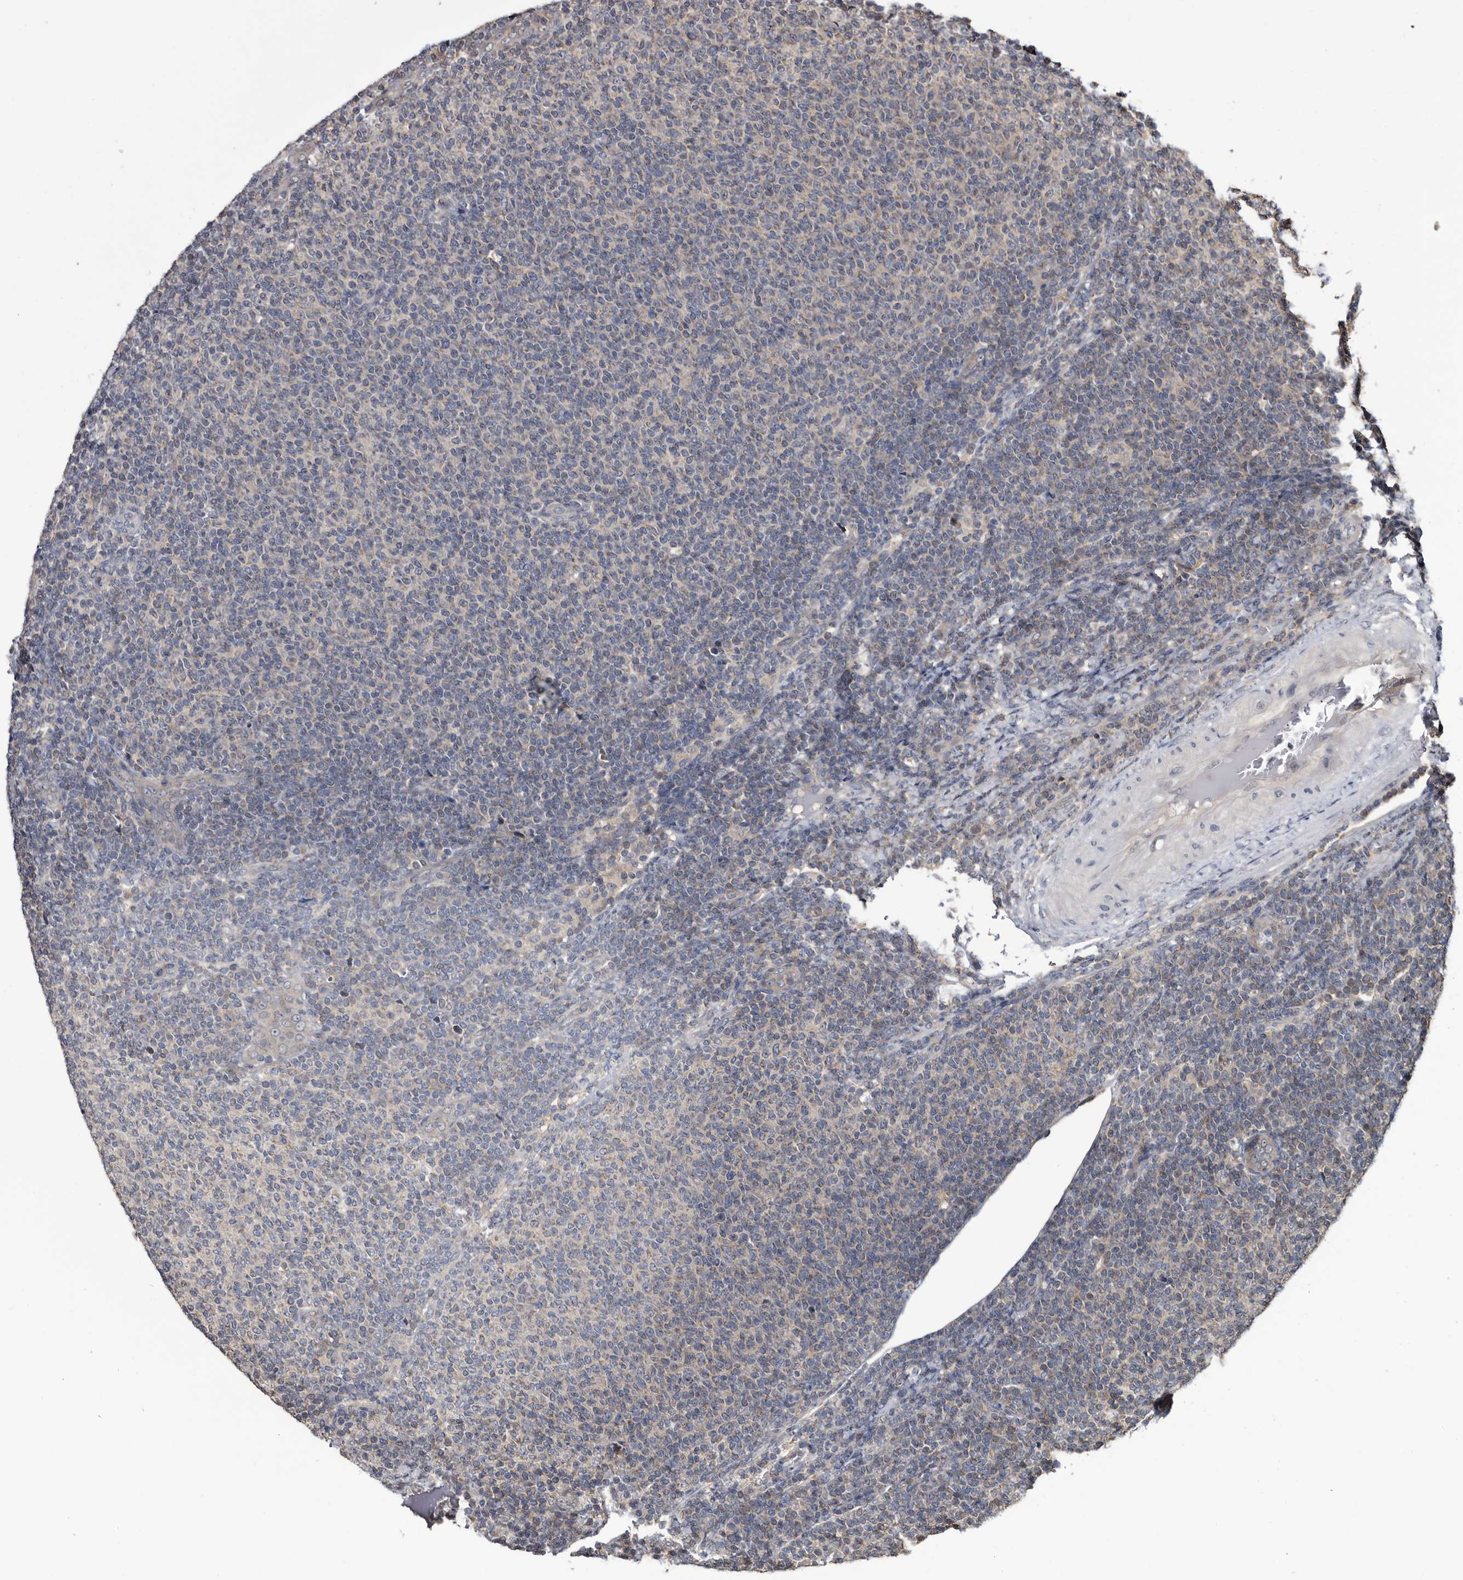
{"staining": {"intensity": "negative", "quantity": "none", "location": "none"}, "tissue": "lymphoma", "cell_type": "Tumor cells", "image_type": "cancer", "snomed": [{"axis": "morphology", "description": "Malignant lymphoma, non-Hodgkin's type, Low grade"}, {"axis": "topography", "description": "Lymph node"}], "caption": "Immunohistochemical staining of lymphoma demonstrates no significant expression in tumor cells.", "gene": "TTI2", "patient": {"sex": "male", "age": 66}}